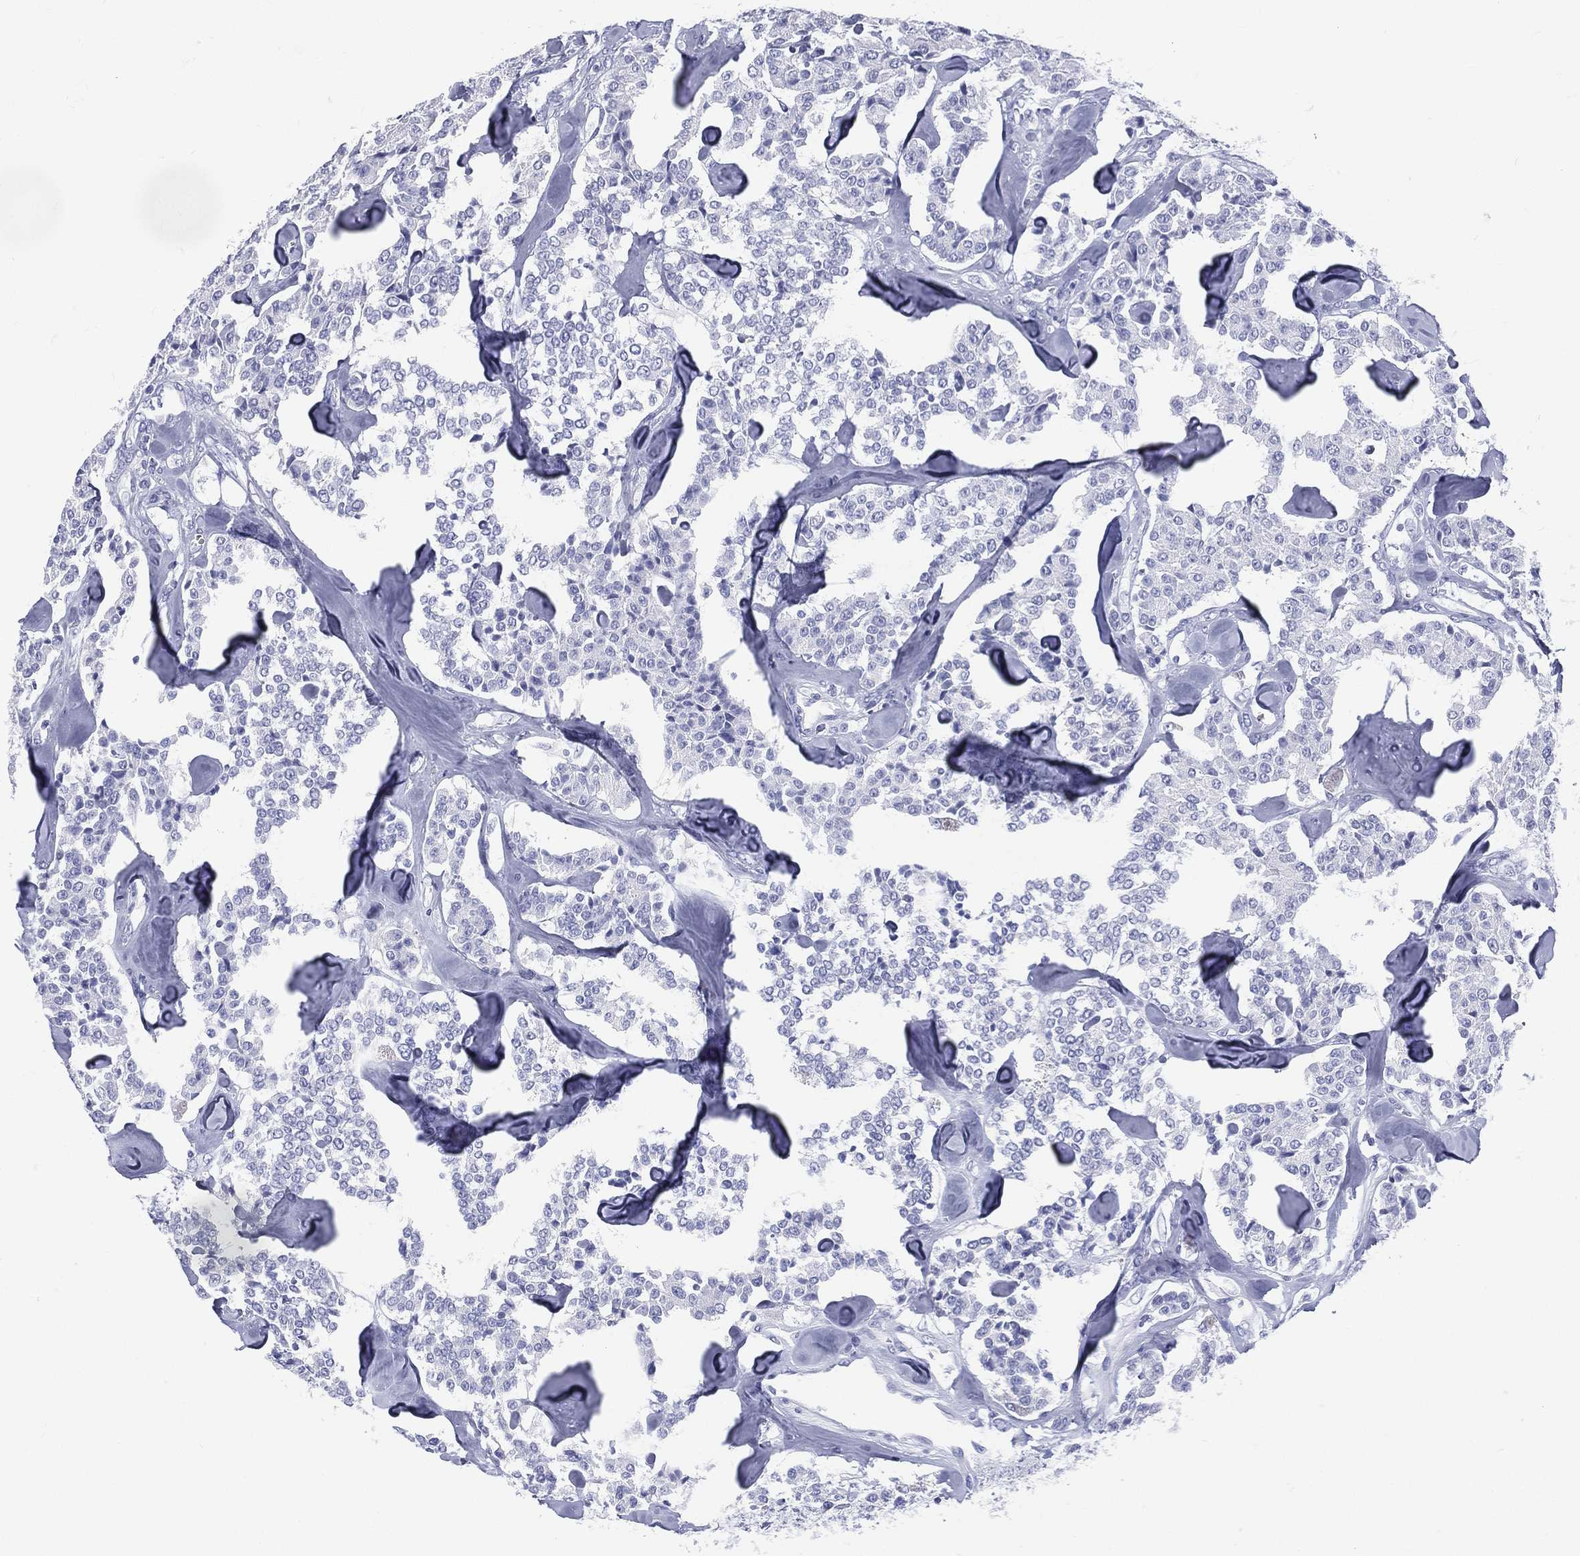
{"staining": {"intensity": "negative", "quantity": "none", "location": "none"}, "tissue": "carcinoid", "cell_type": "Tumor cells", "image_type": "cancer", "snomed": [{"axis": "morphology", "description": "Carcinoid, malignant, NOS"}, {"axis": "topography", "description": "Pancreas"}], "caption": "Carcinoid (malignant) stained for a protein using immunohistochemistry displays no positivity tumor cells.", "gene": "ETNPPL", "patient": {"sex": "male", "age": 41}}